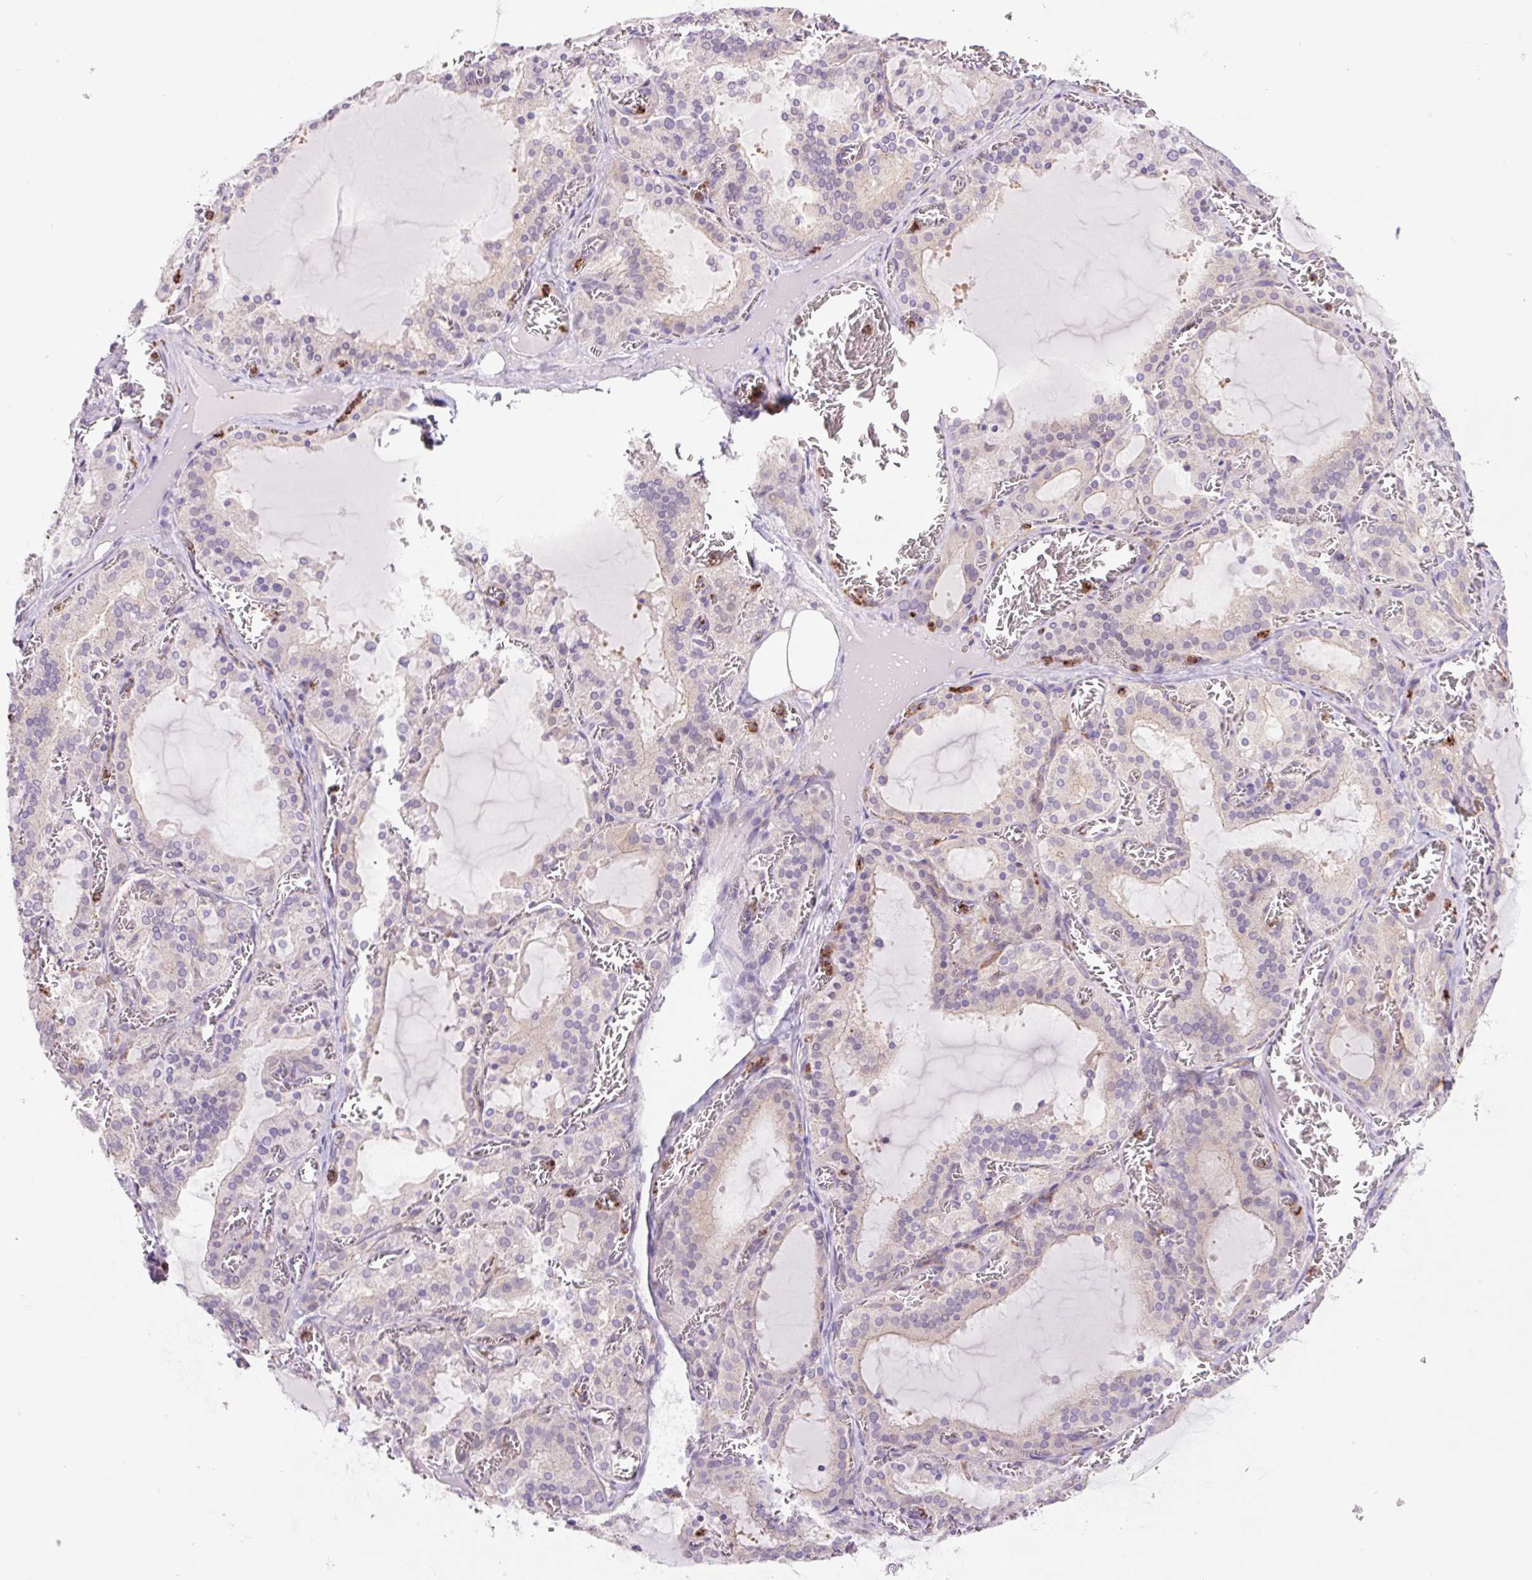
{"staining": {"intensity": "moderate", "quantity": "<25%", "location": "cytoplasmic/membranous"}, "tissue": "thyroid gland", "cell_type": "Glandular cells", "image_type": "normal", "snomed": [{"axis": "morphology", "description": "Normal tissue, NOS"}, {"axis": "topography", "description": "Thyroid gland"}], "caption": "This histopathology image demonstrates normal thyroid gland stained with IHC to label a protein in brown. The cytoplasmic/membranous of glandular cells show moderate positivity for the protein. Nuclei are counter-stained blue.", "gene": "SH2D6", "patient": {"sex": "female", "age": 30}}